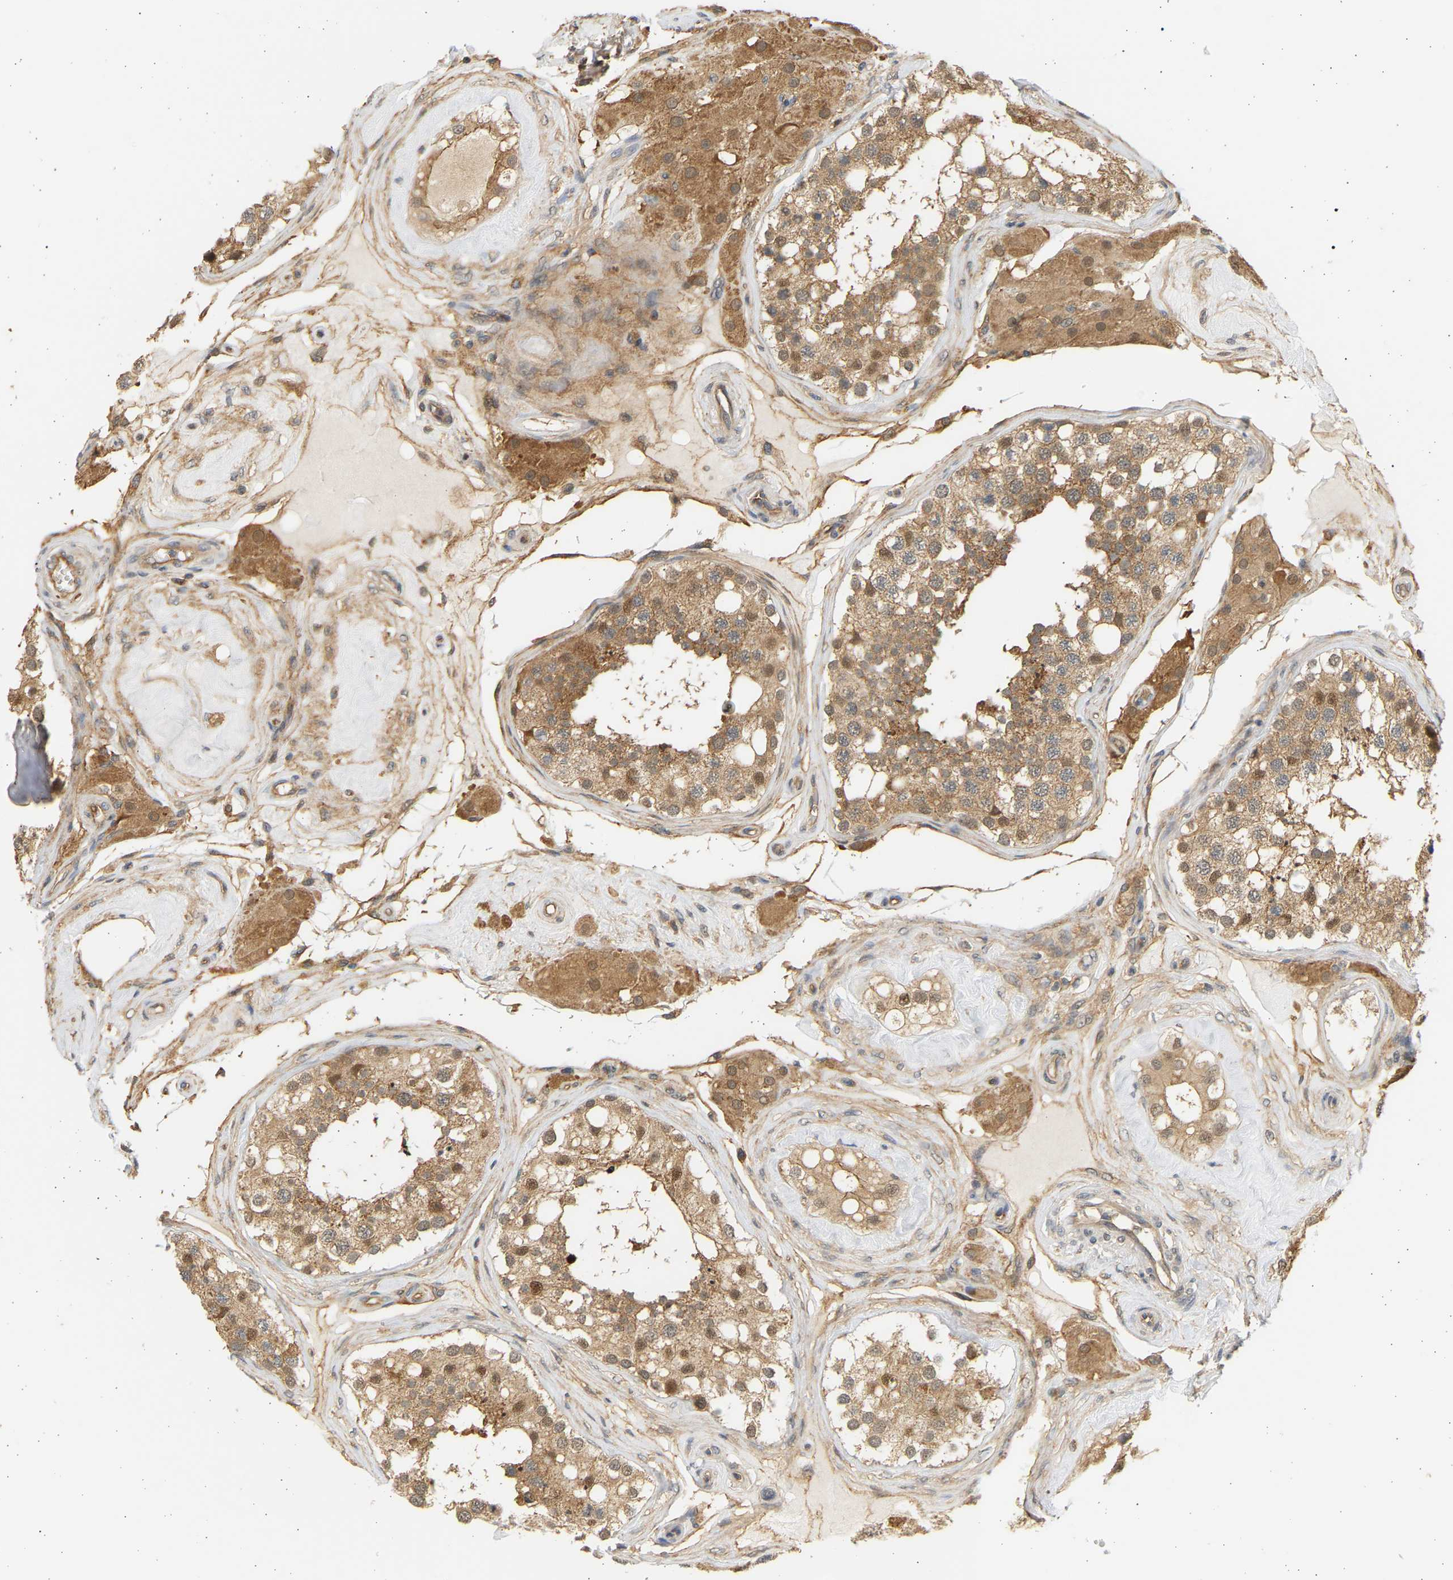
{"staining": {"intensity": "moderate", "quantity": ">75%", "location": "cytoplasmic/membranous,nuclear"}, "tissue": "testis", "cell_type": "Cells in seminiferous ducts", "image_type": "normal", "snomed": [{"axis": "morphology", "description": "Normal tissue, NOS"}, {"axis": "topography", "description": "Testis"}], "caption": "A histopathology image of testis stained for a protein exhibits moderate cytoplasmic/membranous,nuclear brown staining in cells in seminiferous ducts.", "gene": "B4GALT6", "patient": {"sex": "male", "age": 68}}